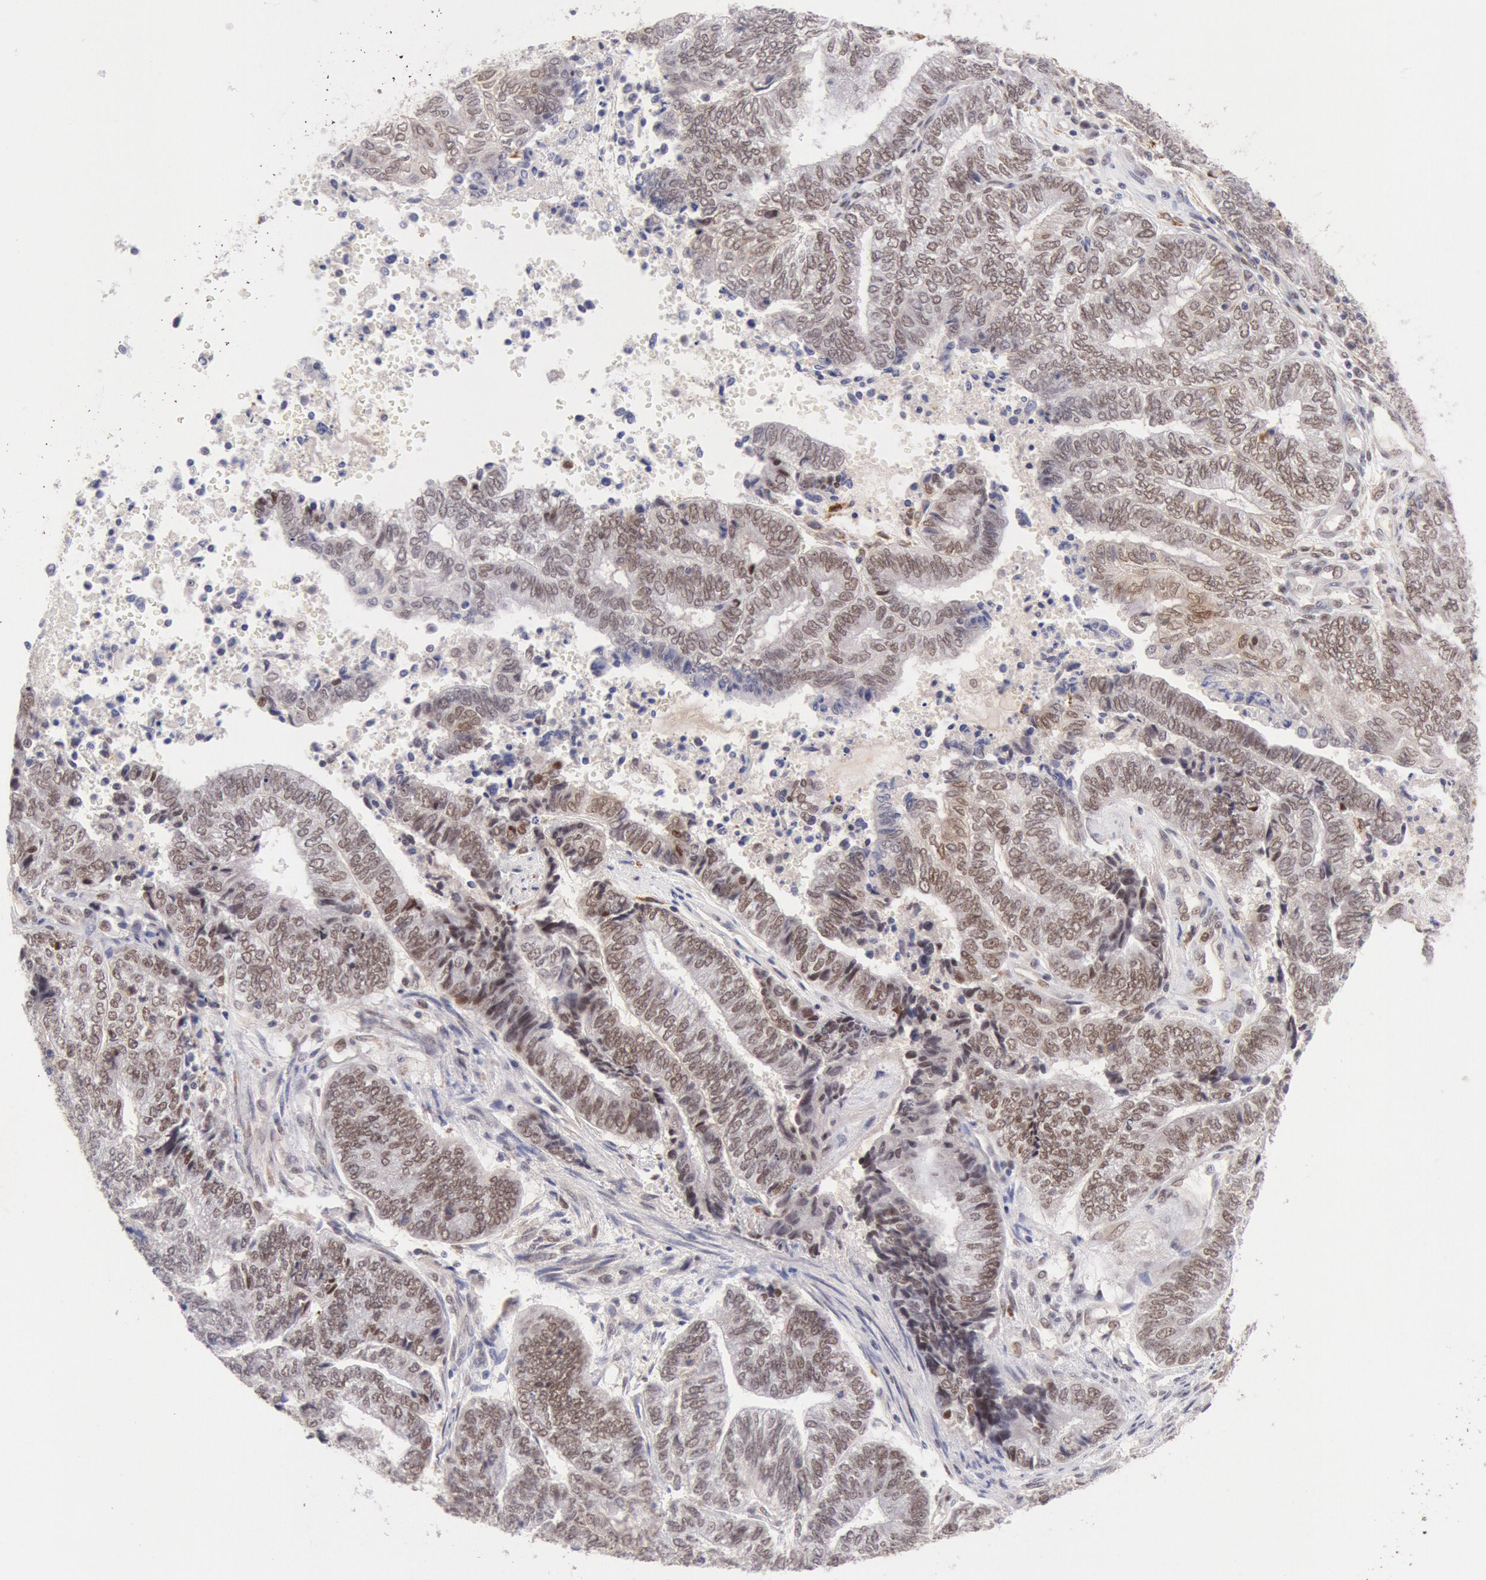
{"staining": {"intensity": "moderate", "quantity": ">75%", "location": "nuclear"}, "tissue": "endometrial cancer", "cell_type": "Tumor cells", "image_type": "cancer", "snomed": [{"axis": "morphology", "description": "Adenocarcinoma, NOS"}, {"axis": "topography", "description": "Uterus"}, {"axis": "topography", "description": "Endometrium"}], "caption": "The photomicrograph exhibits immunohistochemical staining of endometrial cancer. There is moderate nuclear expression is identified in about >75% of tumor cells. The protein is shown in brown color, while the nuclei are stained blue.", "gene": "CDKN2B", "patient": {"sex": "female", "age": 70}}